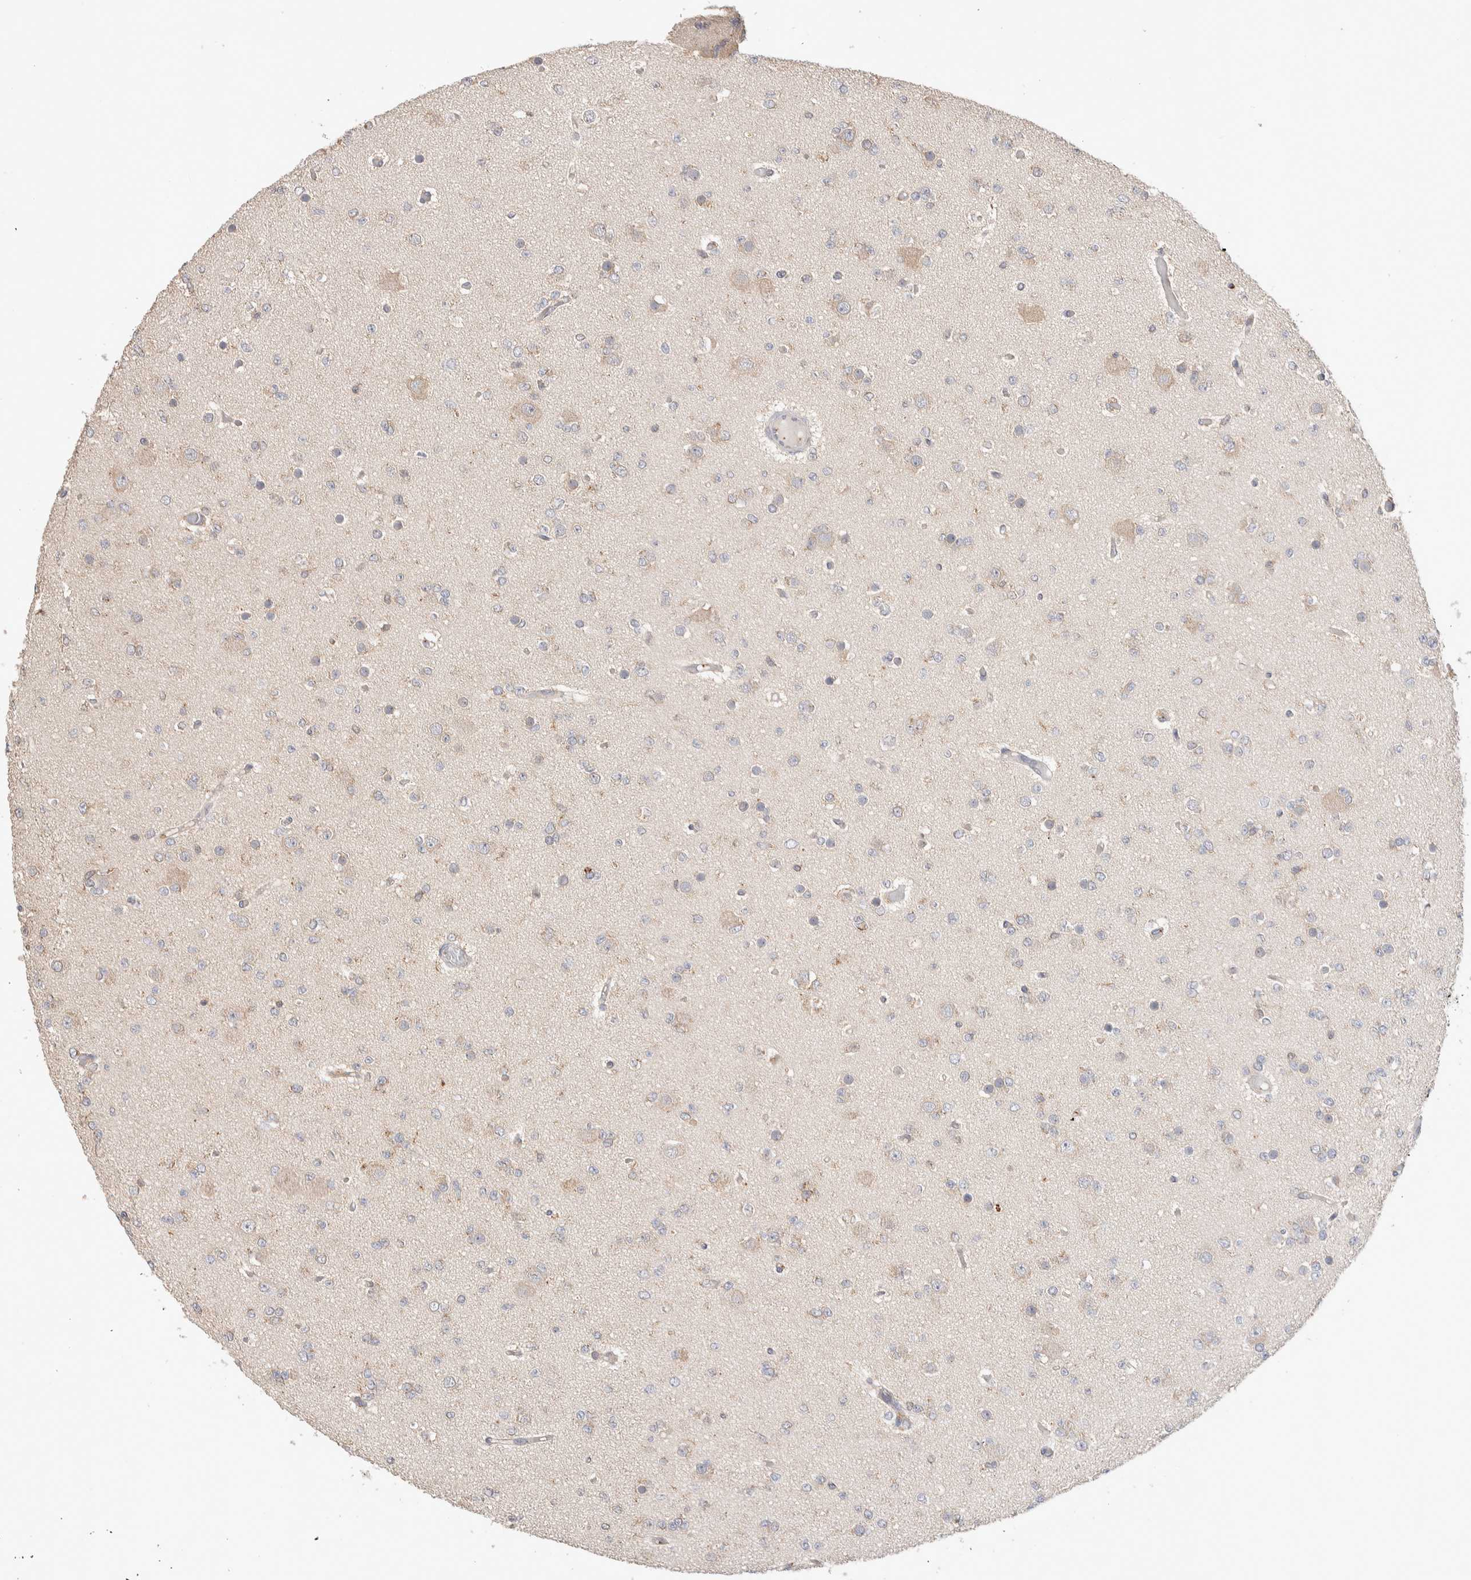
{"staining": {"intensity": "negative", "quantity": "none", "location": "none"}, "tissue": "glioma", "cell_type": "Tumor cells", "image_type": "cancer", "snomed": [{"axis": "morphology", "description": "Glioma, malignant, Low grade"}, {"axis": "topography", "description": "Brain"}], "caption": "There is no significant positivity in tumor cells of glioma.", "gene": "DEPTOR", "patient": {"sex": "female", "age": 22}}